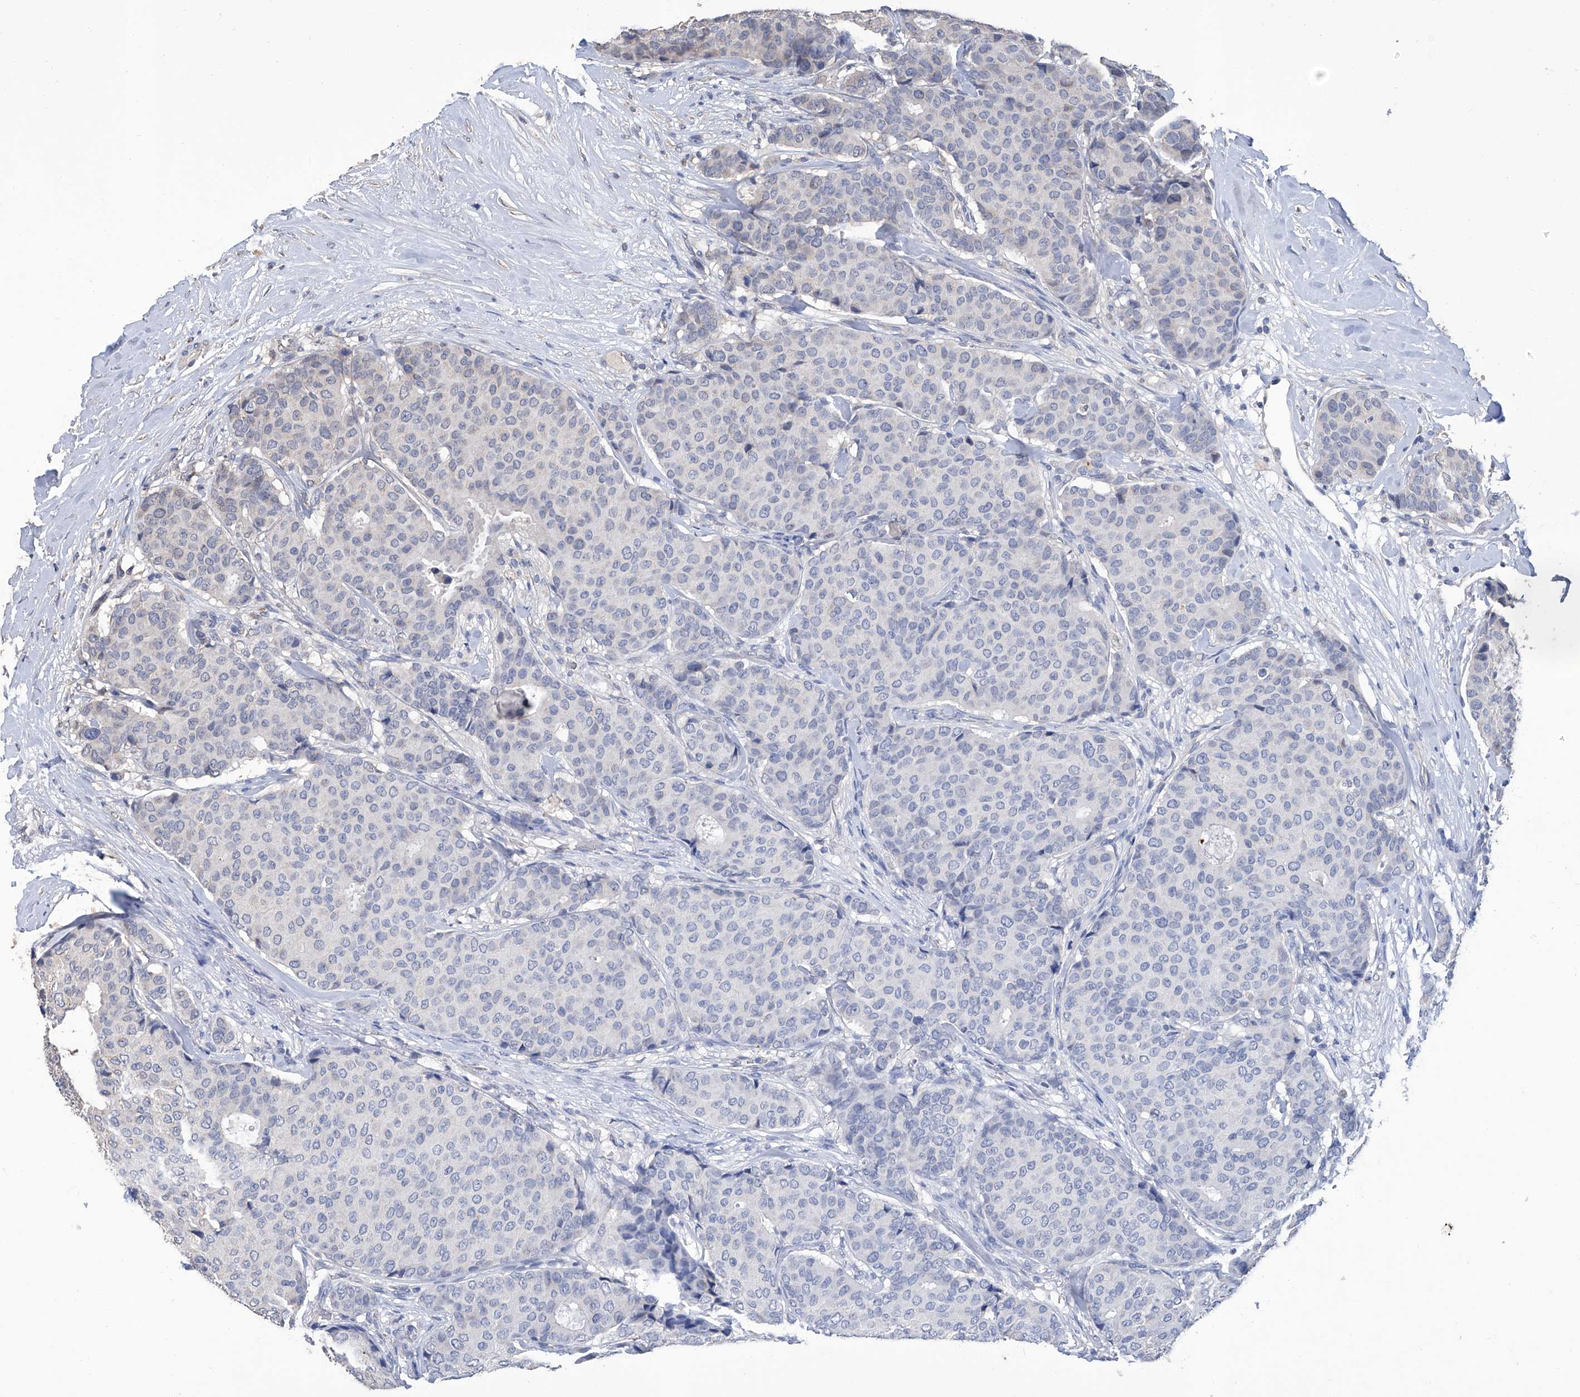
{"staining": {"intensity": "negative", "quantity": "none", "location": "none"}, "tissue": "breast cancer", "cell_type": "Tumor cells", "image_type": "cancer", "snomed": [{"axis": "morphology", "description": "Duct carcinoma"}, {"axis": "topography", "description": "Breast"}], "caption": "This is a image of IHC staining of breast intraductal carcinoma, which shows no staining in tumor cells.", "gene": "GPT", "patient": {"sex": "female", "age": 75}}